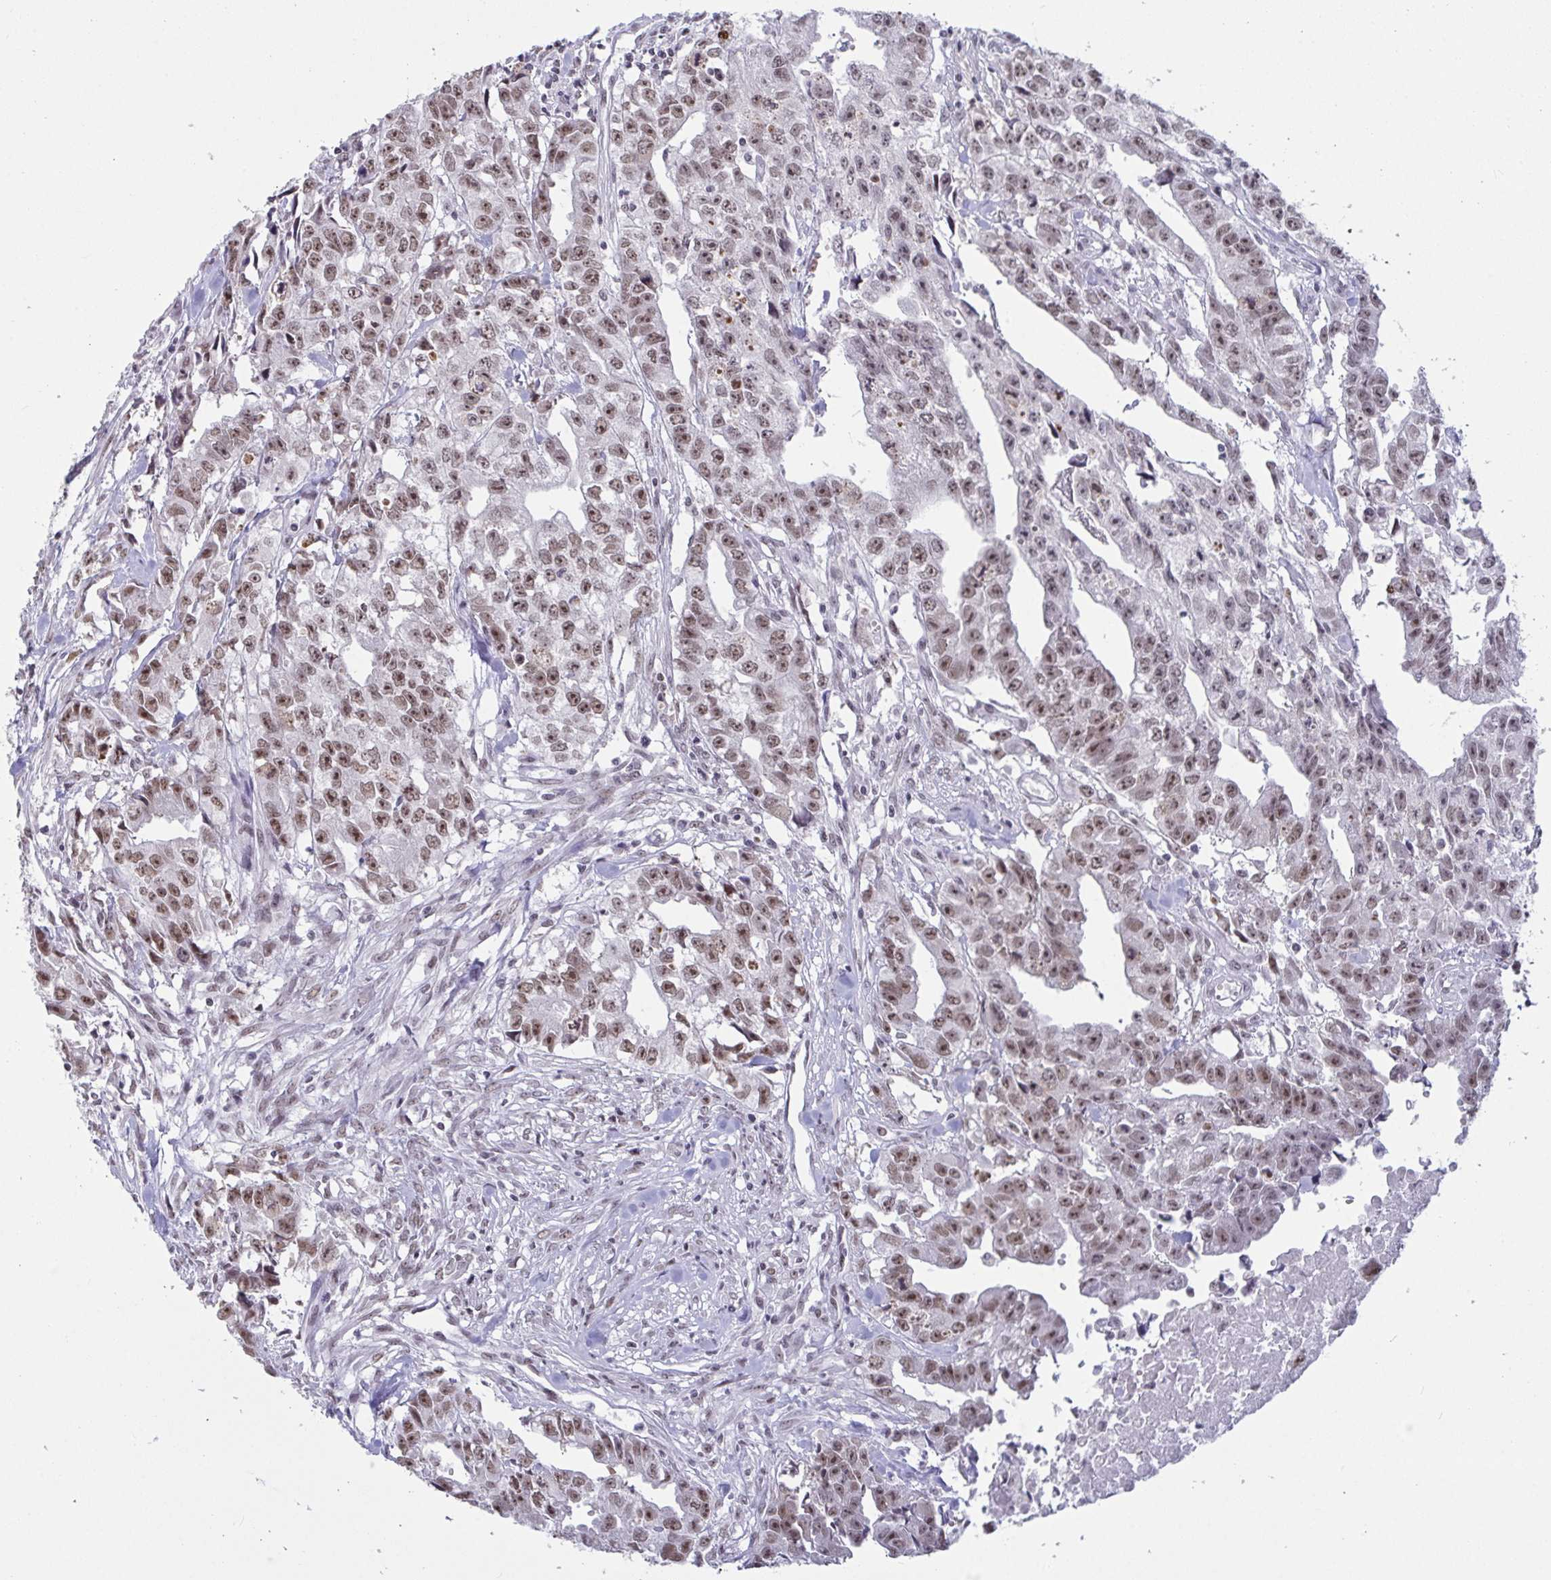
{"staining": {"intensity": "moderate", "quantity": "25%-75%", "location": "nuclear"}, "tissue": "testis cancer", "cell_type": "Tumor cells", "image_type": "cancer", "snomed": [{"axis": "morphology", "description": "Carcinoma, Embryonal, NOS"}, {"axis": "morphology", "description": "Teratoma, malignant, NOS"}, {"axis": "topography", "description": "Testis"}], "caption": "Testis cancer (teratoma (malignant)) was stained to show a protein in brown. There is medium levels of moderate nuclear staining in approximately 25%-75% of tumor cells.", "gene": "SUPT16H", "patient": {"sex": "male", "age": 24}}